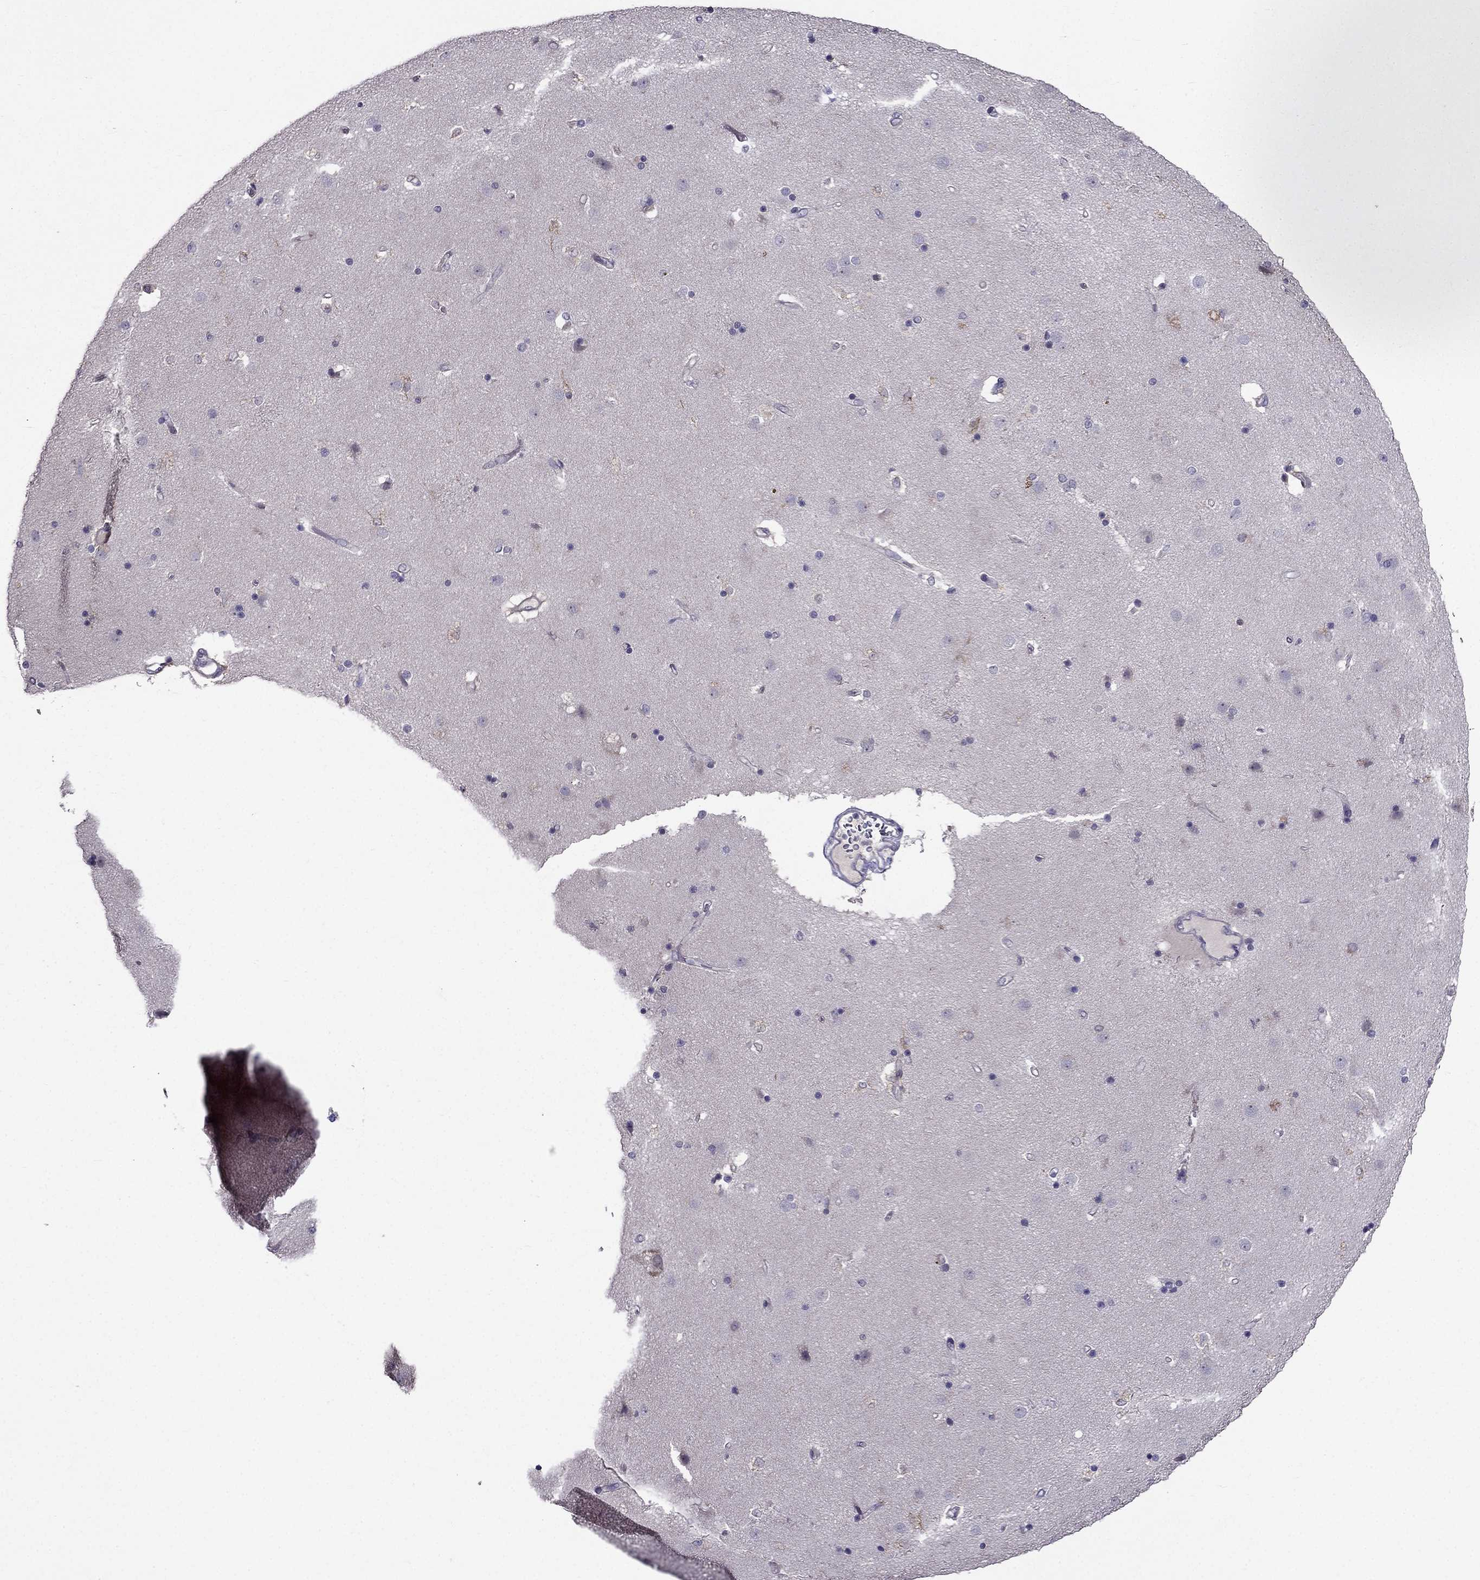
{"staining": {"intensity": "weak", "quantity": "<25%", "location": "cytoplasmic/membranous"}, "tissue": "caudate", "cell_type": "Glial cells", "image_type": "normal", "snomed": [{"axis": "morphology", "description": "Normal tissue, NOS"}, {"axis": "topography", "description": "Lateral ventricle wall"}], "caption": "Immunohistochemistry (IHC) of normal human caudate displays no staining in glial cells. The staining was performed using DAB (3,3'-diaminobenzidine) to visualize the protein expression in brown, while the nuclei were stained in blue with hematoxylin (Magnification: 20x).", "gene": "DUSP15", "patient": {"sex": "female", "age": 71}}